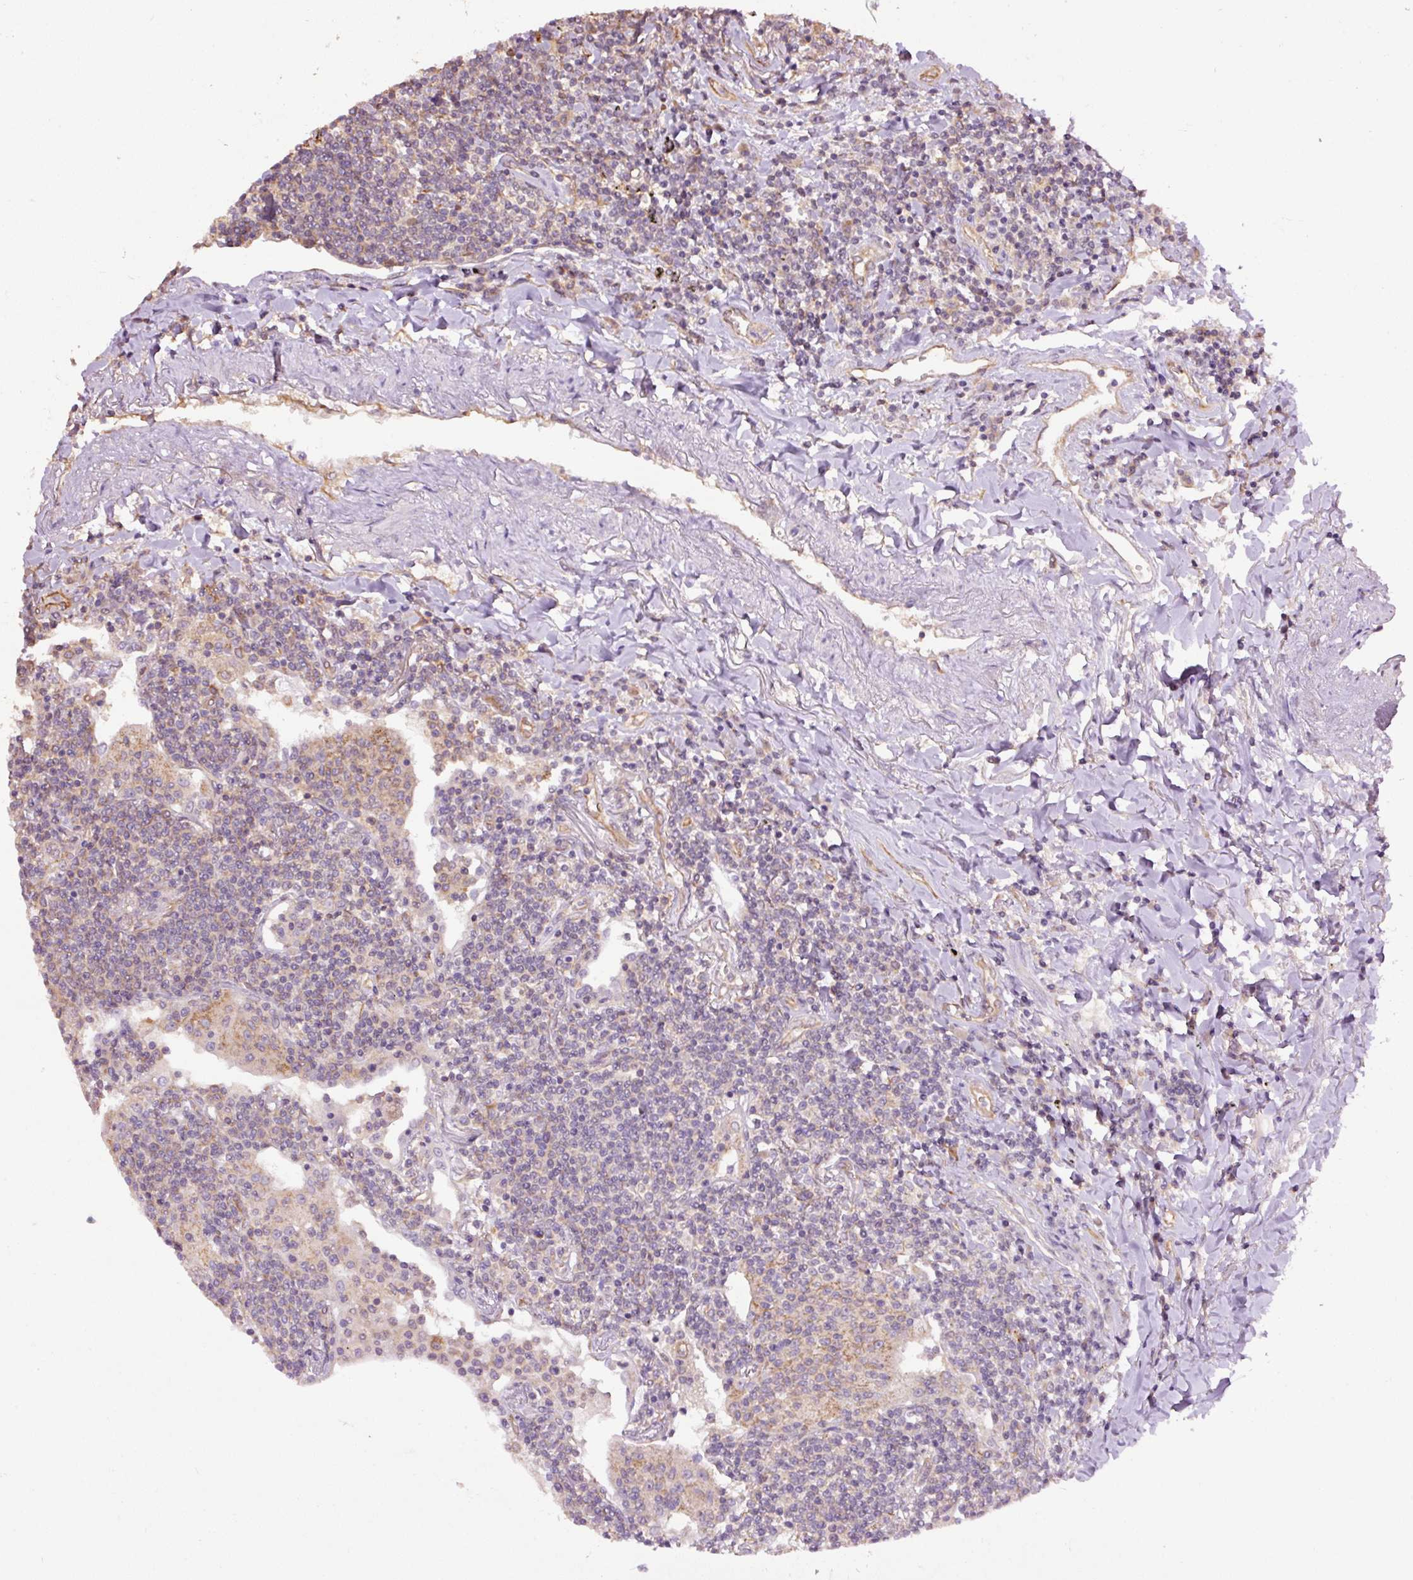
{"staining": {"intensity": "negative", "quantity": "none", "location": "none"}, "tissue": "lymphoma", "cell_type": "Tumor cells", "image_type": "cancer", "snomed": [{"axis": "morphology", "description": "Malignant lymphoma, non-Hodgkin's type, Low grade"}, {"axis": "topography", "description": "Lung"}], "caption": "Human lymphoma stained for a protein using IHC reveals no expression in tumor cells.", "gene": "PCK2", "patient": {"sex": "female", "age": 71}}